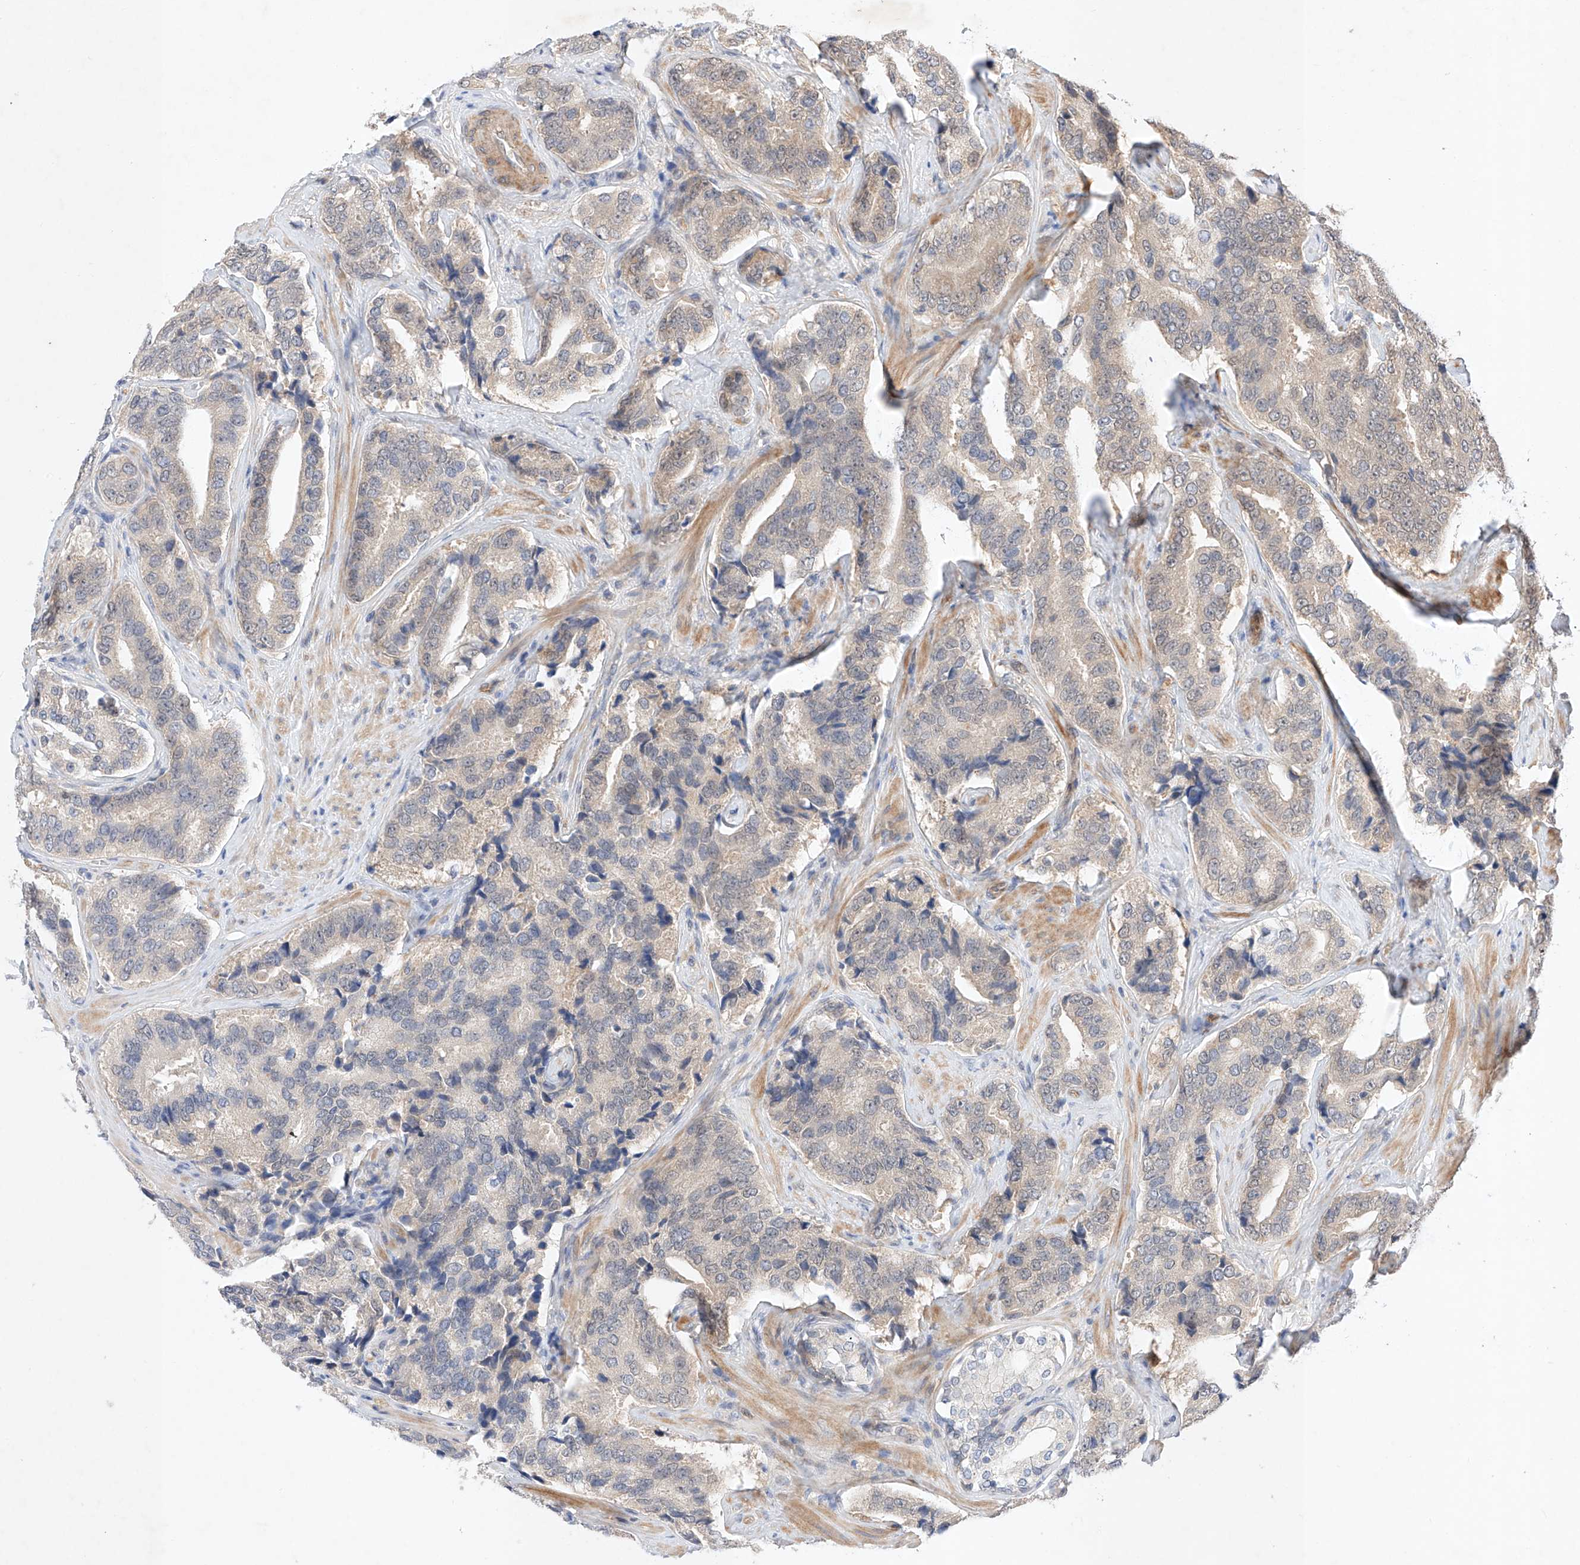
{"staining": {"intensity": "negative", "quantity": "none", "location": "none"}, "tissue": "prostate cancer", "cell_type": "Tumor cells", "image_type": "cancer", "snomed": [{"axis": "morphology", "description": "Adenocarcinoma, High grade"}, {"axis": "topography", "description": "Prostate"}], "caption": "Tumor cells are negative for brown protein staining in prostate cancer.", "gene": "ZNF124", "patient": {"sex": "male", "age": 60}}